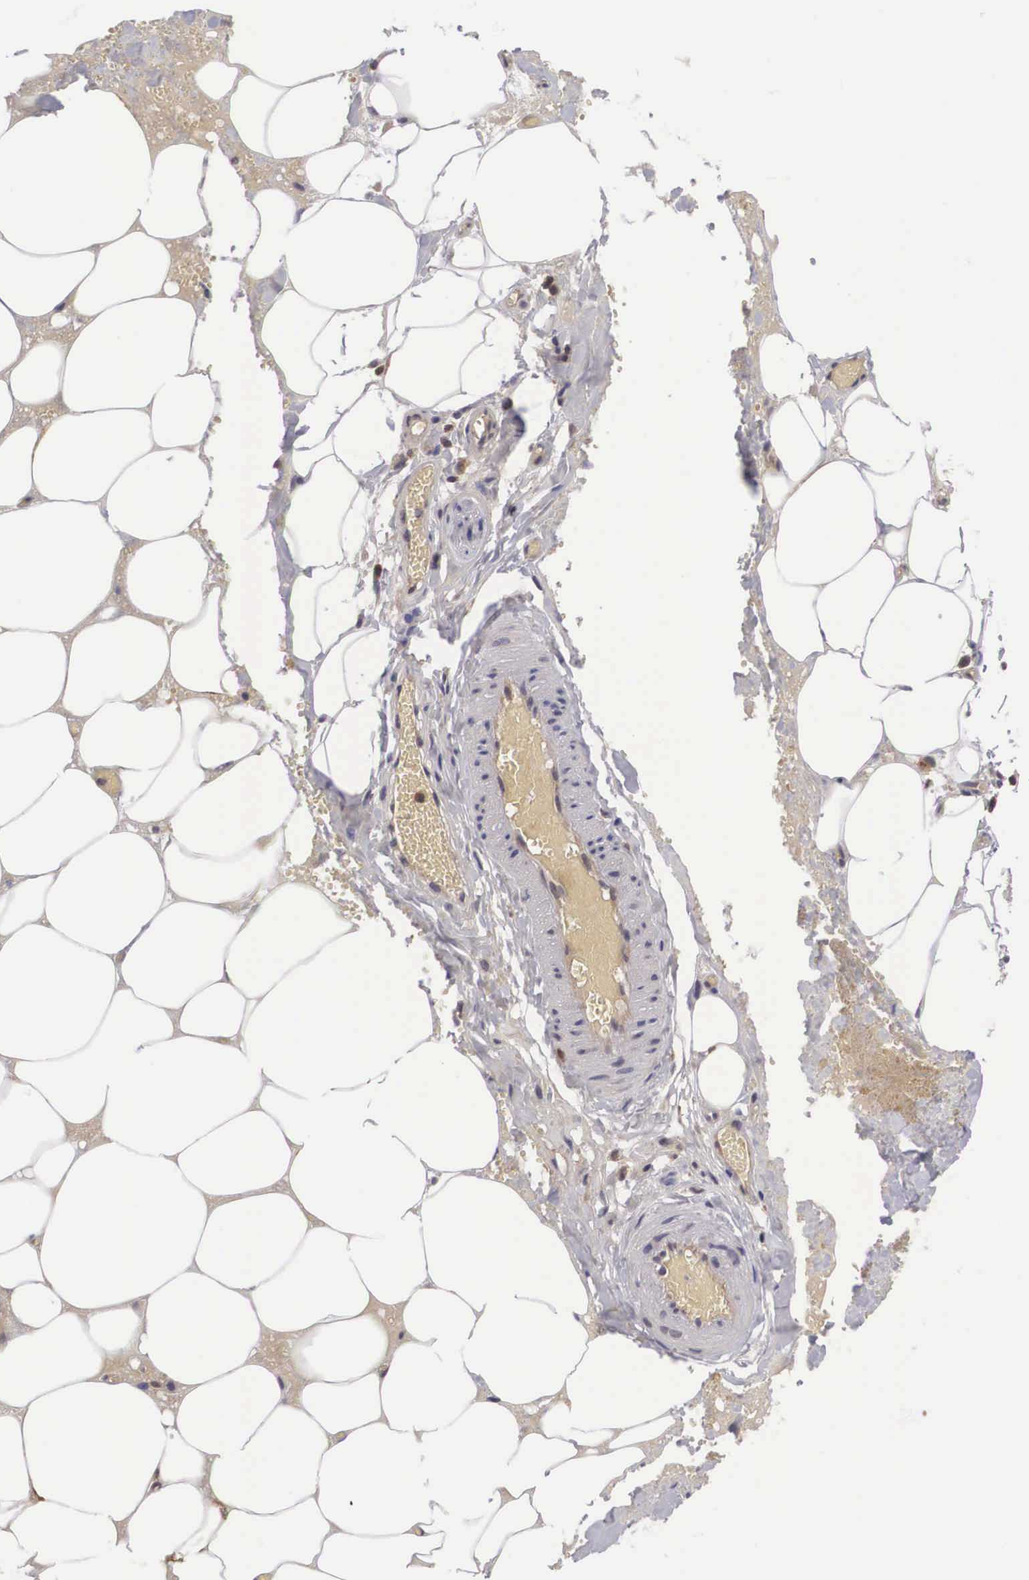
{"staining": {"intensity": "weak", "quantity": "25%-75%", "location": "cytoplasmic/membranous,nuclear"}, "tissue": "smooth muscle", "cell_type": "Smooth muscle cells", "image_type": "normal", "snomed": [{"axis": "morphology", "description": "Normal tissue, NOS"}, {"axis": "topography", "description": "Uterus"}], "caption": "Immunohistochemistry (IHC) (DAB (3,3'-diaminobenzidine)) staining of unremarkable smooth muscle reveals weak cytoplasmic/membranous,nuclear protein expression in about 25%-75% of smooth muscle cells.", "gene": "ADSL", "patient": {"sex": "female", "age": 56}}